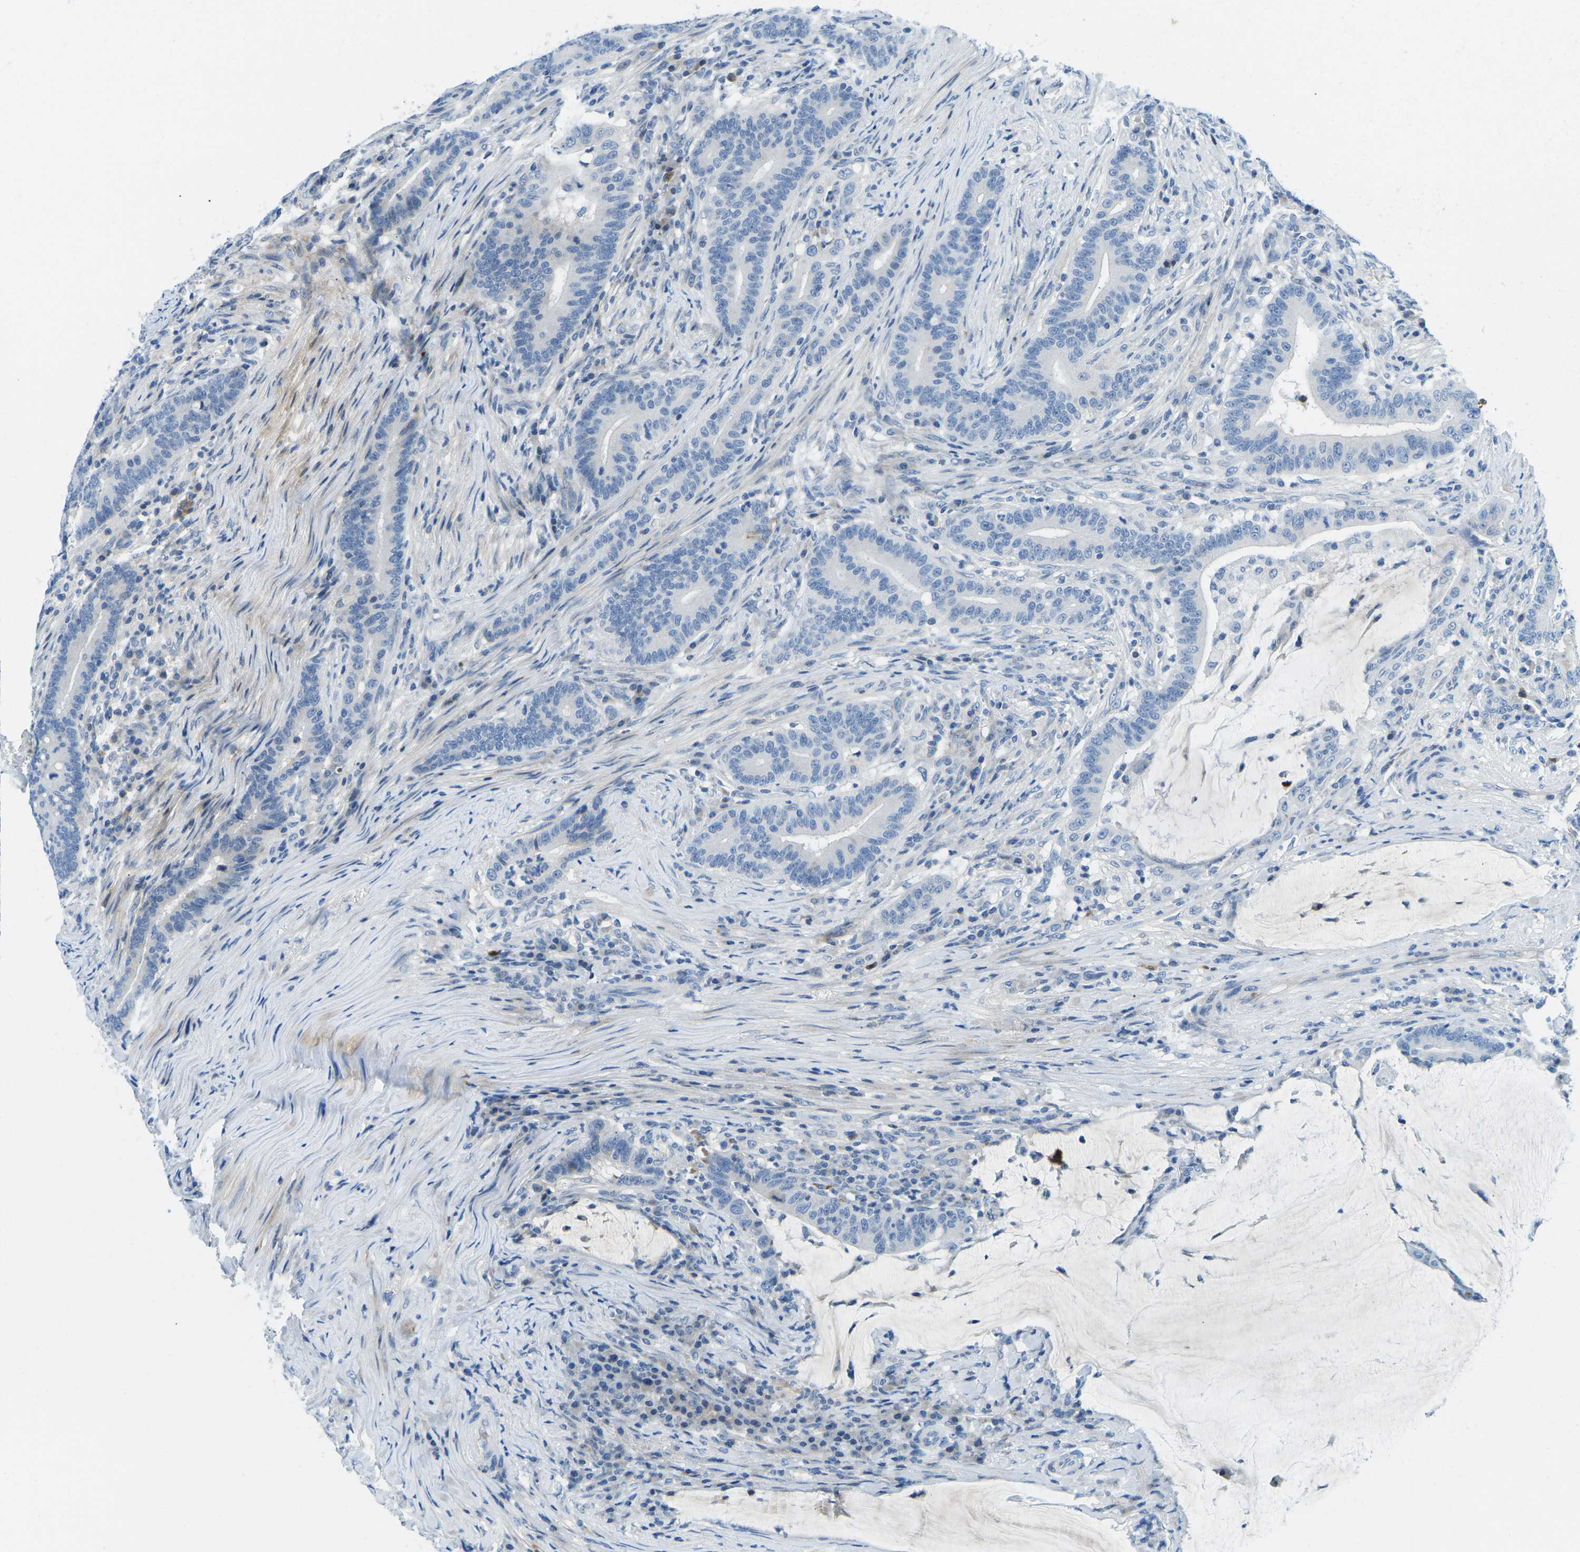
{"staining": {"intensity": "negative", "quantity": "none", "location": "none"}, "tissue": "colorectal cancer", "cell_type": "Tumor cells", "image_type": "cancer", "snomed": [{"axis": "morphology", "description": "Normal tissue, NOS"}, {"axis": "morphology", "description": "Adenocarcinoma, NOS"}, {"axis": "topography", "description": "Colon"}], "caption": "Immunohistochemistry of human colorectal cancer (adenocarcinoma) reveals no expression in tumor cells.", "gene": "CFB", "patient": {"sex": "female", "age": 66}}